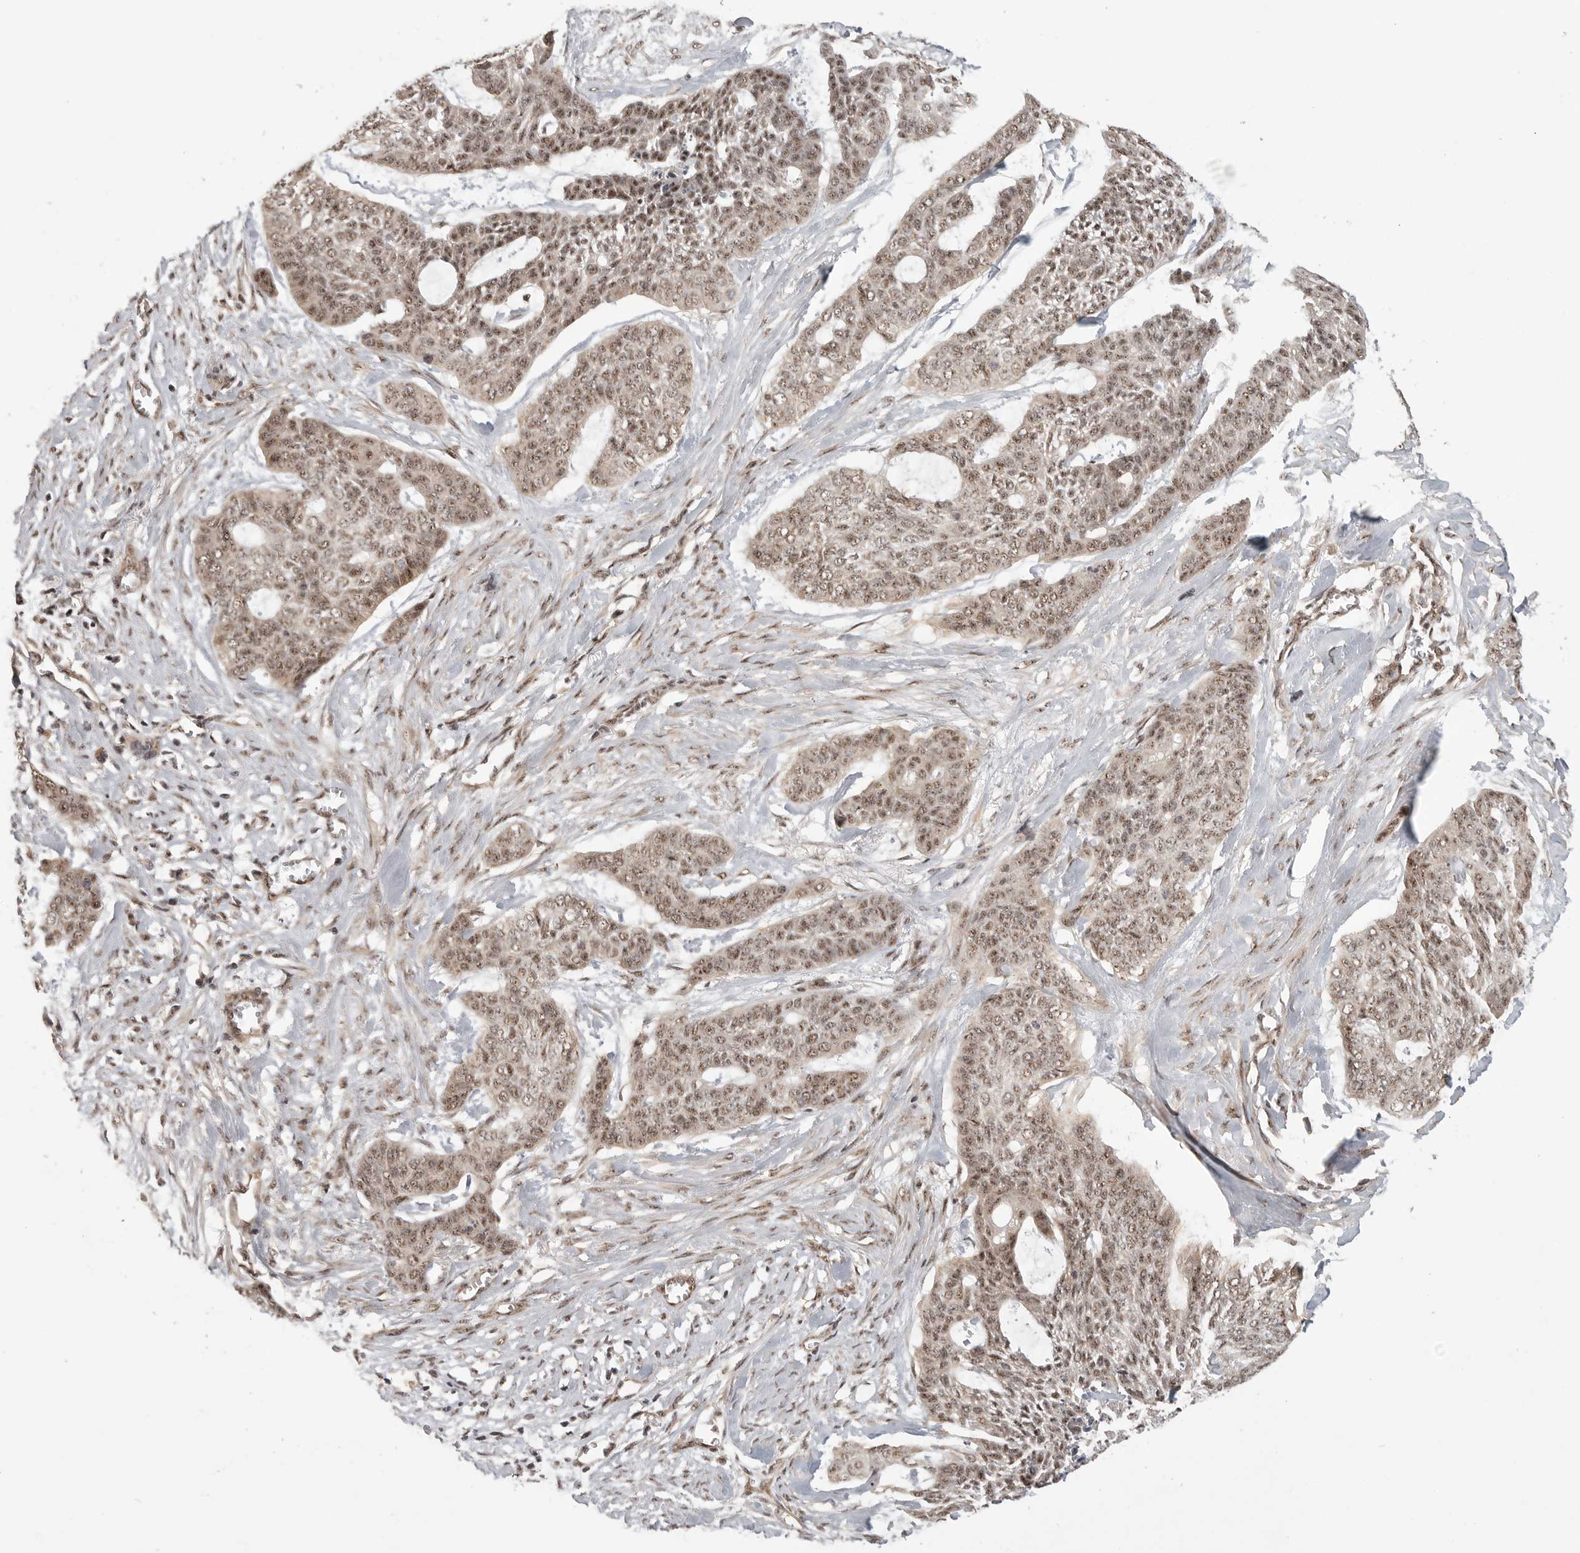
{"staining": {"intensity": "moderate", "quantity": ">75%", "location": "nuclear"}, "tissue": "skin cancer", "cell_type": "Tumor cells", "image_type": "cancer", "snomed": [{"axis": "morphology", "description": "Basal cell carcinoma"}, {"axis": "topography", "description": "Skin"}], "caption": "About >75% of tumor cells in skin cancer (basal cell carcinoma) display moderate nuclear protein expression as visualized by brown immunohistochemical staining.", "gene": "POMP", "patient": {"sex": "female", "age": 64}}